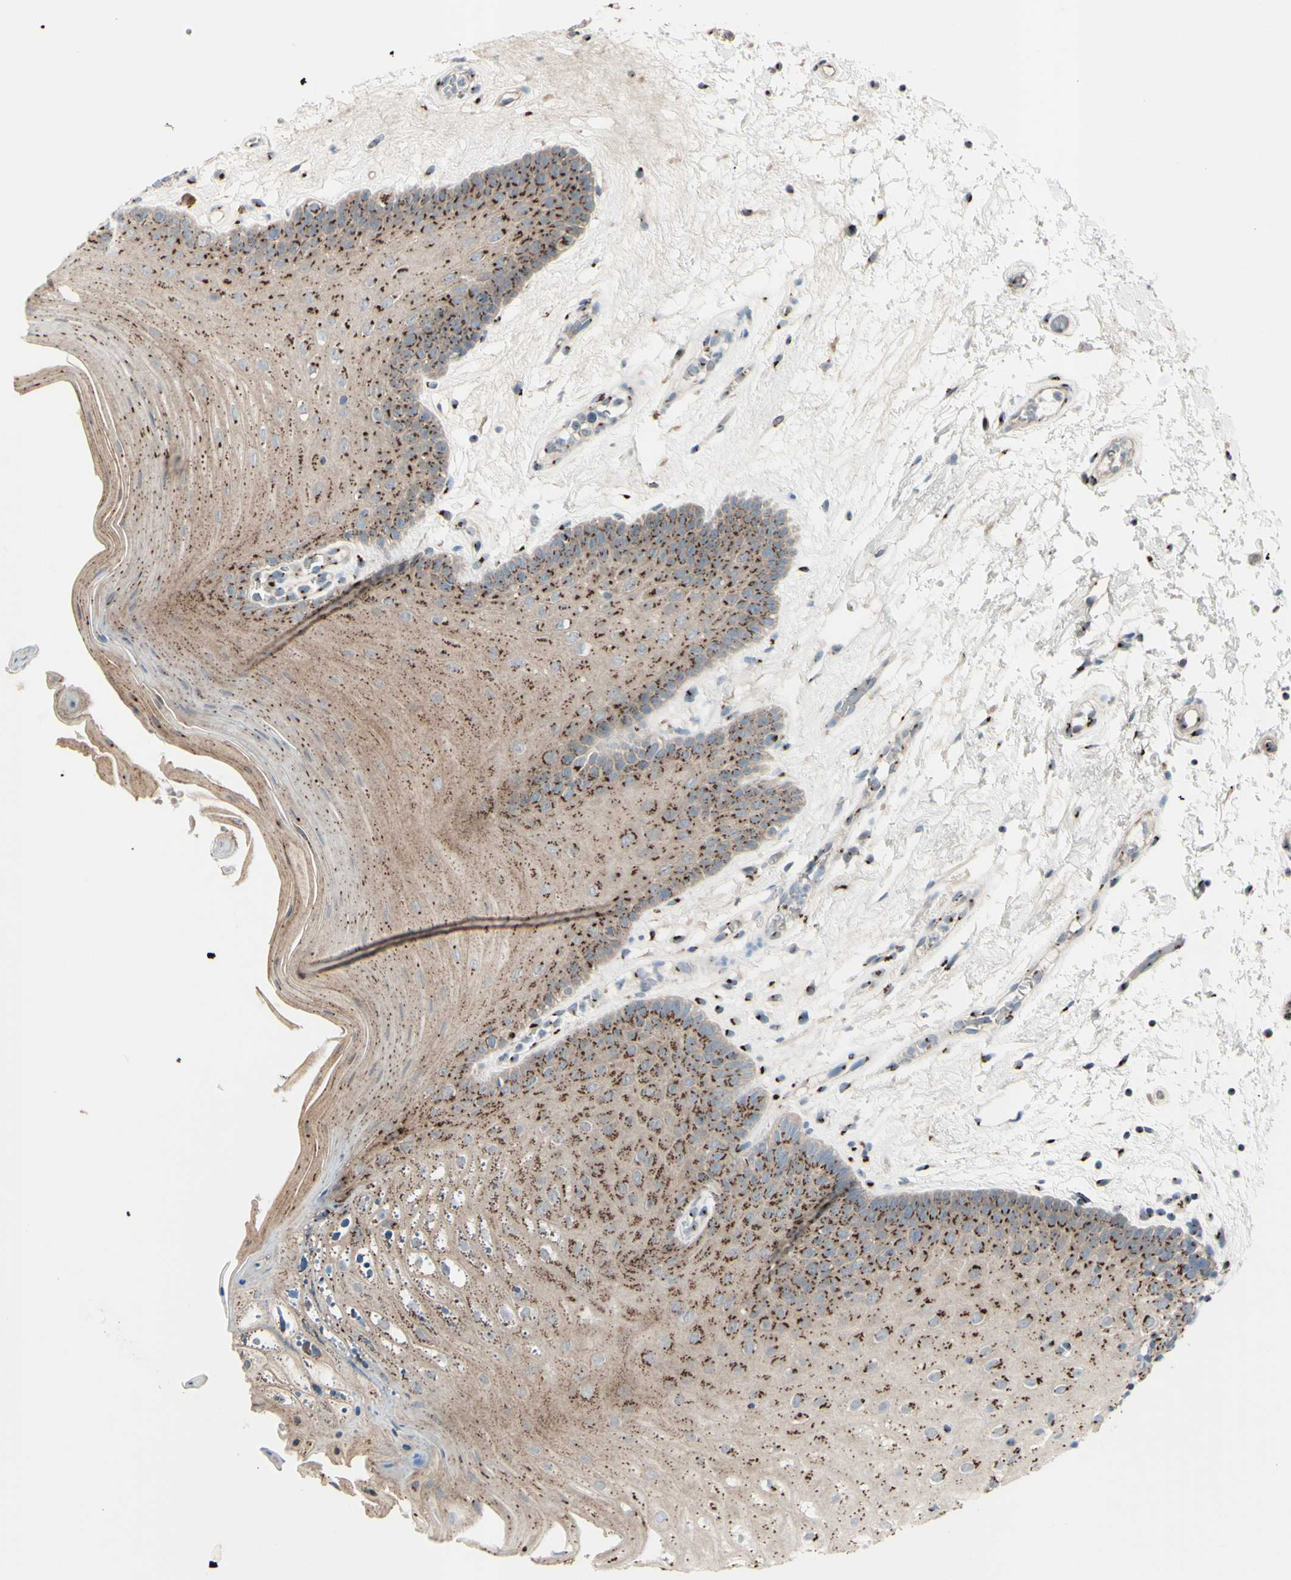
{"staining": {"intensity": "moderate", "quantity": ">75%", "location": "cytoplasmic/membranous"}, "tissue": "oral mucosa", "cell_type": "Squamous epithelial cells", "image_type": "normal", "snomed": [{"axis": "morphology", "description": "Normal tissue, NOS"}, {"axis": "morphology", "description": "Squamous cell carcinoma, NOS"}, {"axis": "topography", "description": "Skeletal muscle"}, {"axis": "topography", "description": "Oral tissue"}, {"axis": "topography", "description": "Head-Neck"}], "caption": "The photomicrograph shows immunohistochemical staining of normal oral mucosa. There is moderate cytoplasmic/membranous expression is present in approximately >75% of squamous epithelial cells. (brown staining indicates protein expression, while blue staining denotes nuclei).", "gene": "BPNT2", "patient": {"sex": "male", "age": 71}}